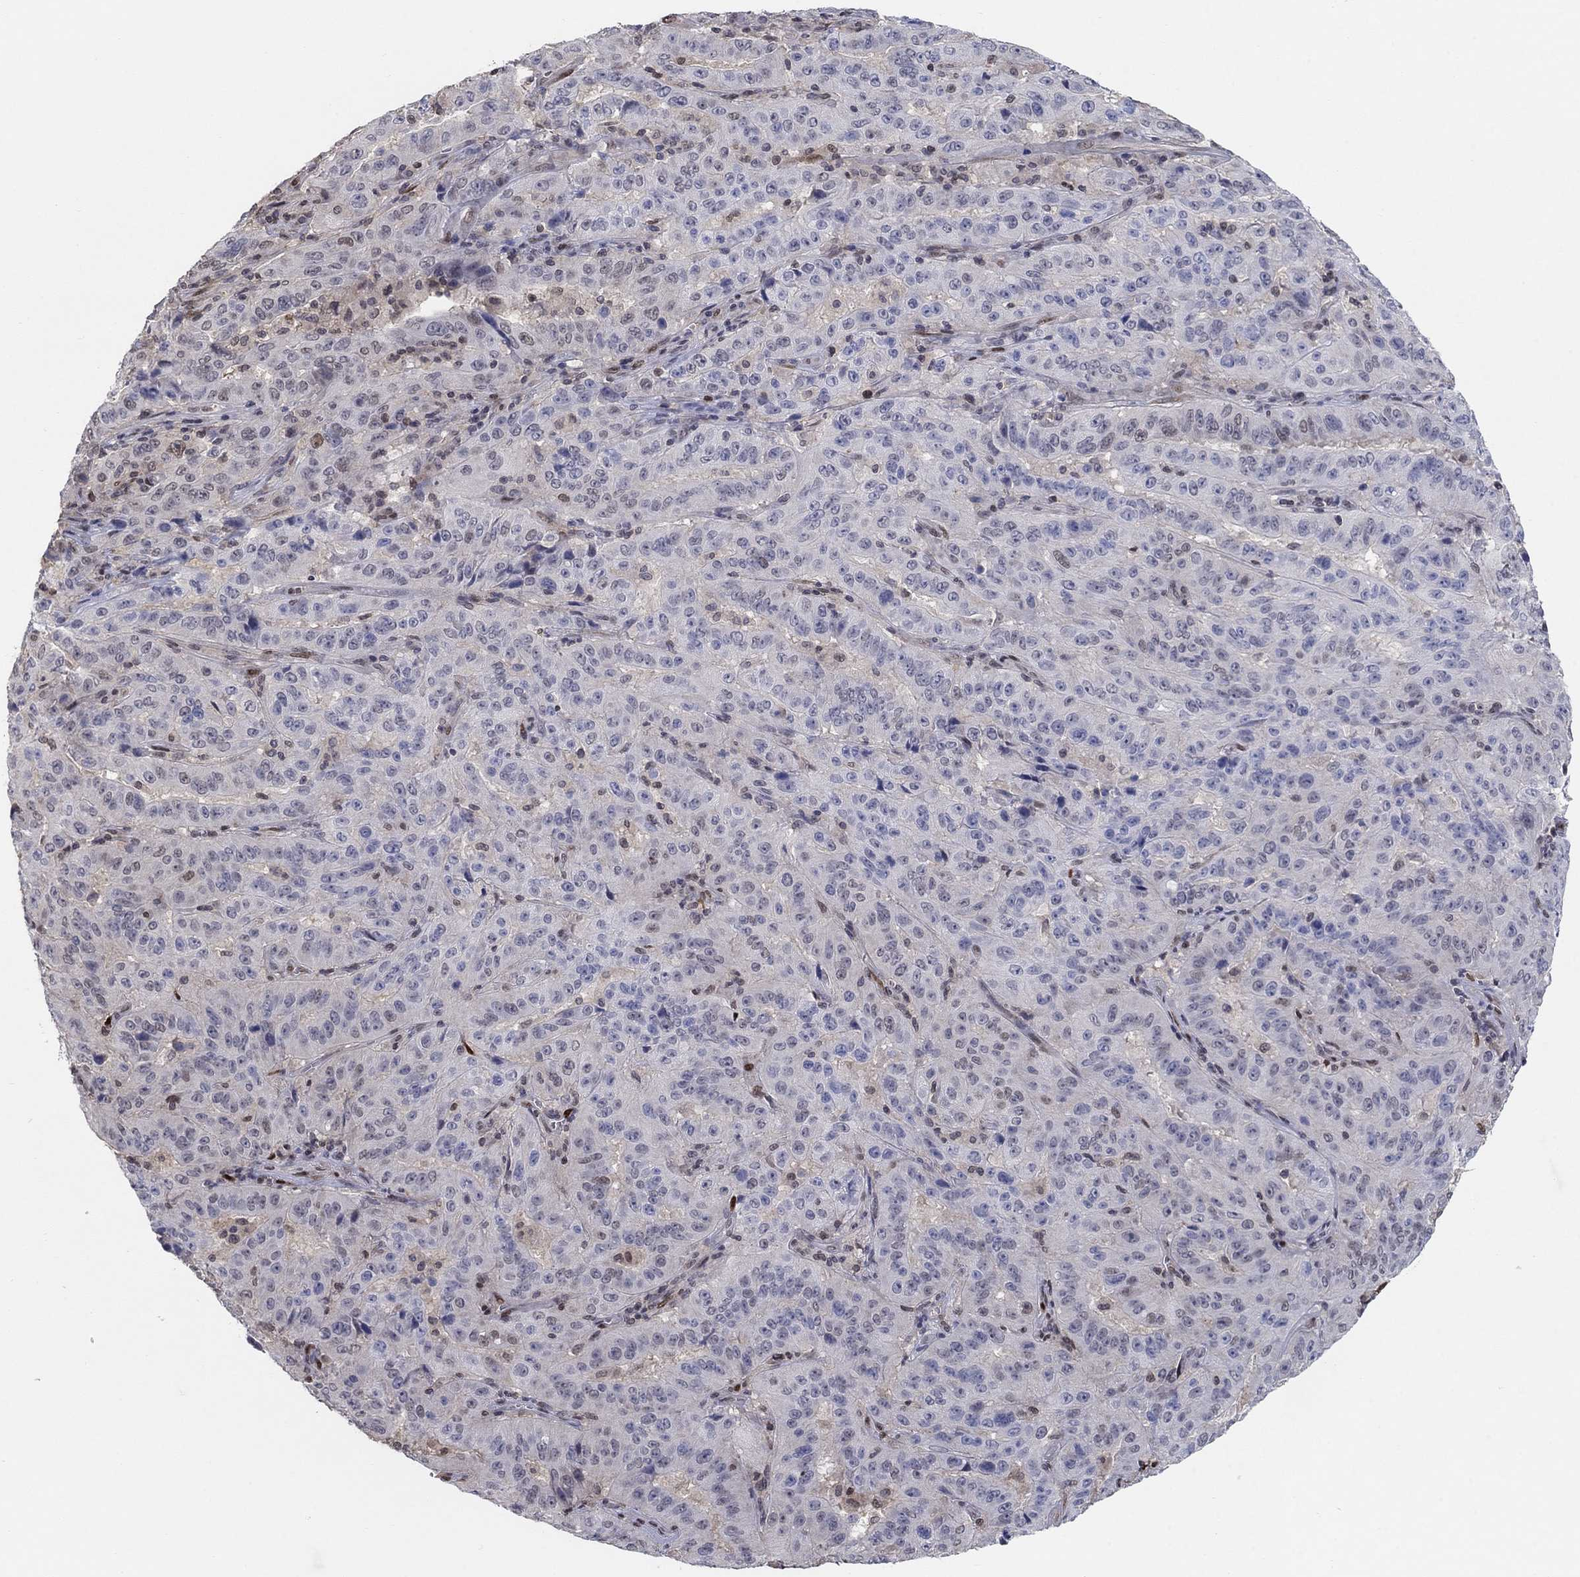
{"staining": {"intensity": "negative", "quantity": "none", "location": "none"}, "tissue": "pancreatic cancer", "cell_type": "Tumor cells", "image_type": "cancer", "snomed": [{"axis": "morphology", "description": "Adenocarcinoma, NOS"}, {"axis": "topography", "description": "Pancreas"}], "caption": "Histopathology image shows no significant protein expression in tumor cells of pancreatic cancer.", "gene": "CENPE", "patient": {"sex": "male", "age": 63}}